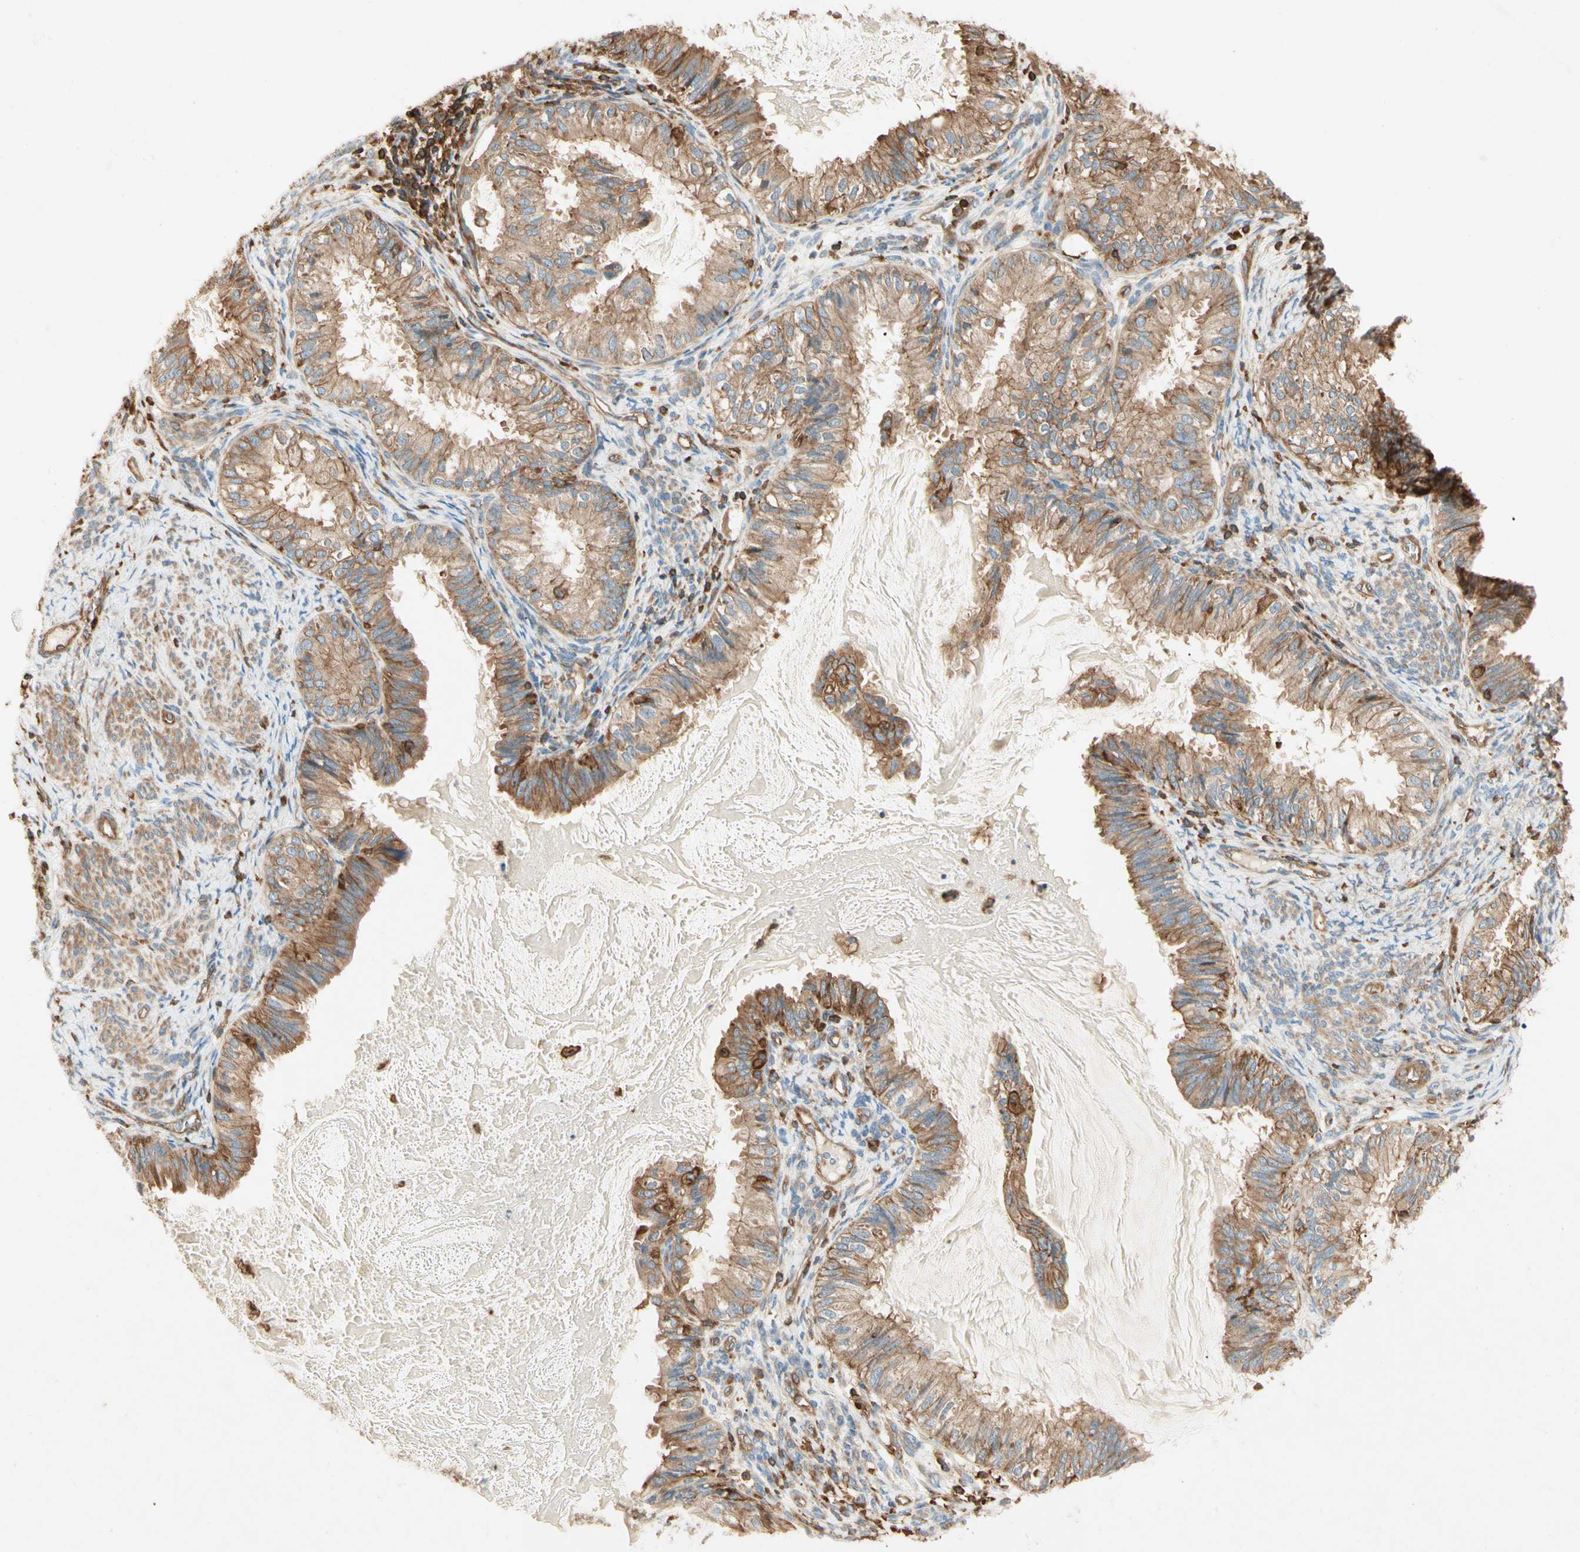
{"staining": {"intensity": "moderate", "quantity": ">75%", "location": "cytoplasmic/membranous"}, "tissue": "cervical cancer", "cell_type": "Tumor cells", "image_type": "cancer", "snomed": [{"axis": "morphology", "description": "Normal tissue, NOS"}, {"axis": "morphology", "description": "Adenocarcinoma, NOS"}, {"axis": "topography", "description": "Cervix"}, {"axis": "topography", "description": "Endometrium"}], "caption": "Tumor cells reveal medium levels of moderate cytoplasmic/membranous staining in approximately >75% of cells in cervical adenocarcinoma.", "gene": "ARPC2", "patient": {"sex": "female", "age": 86}}